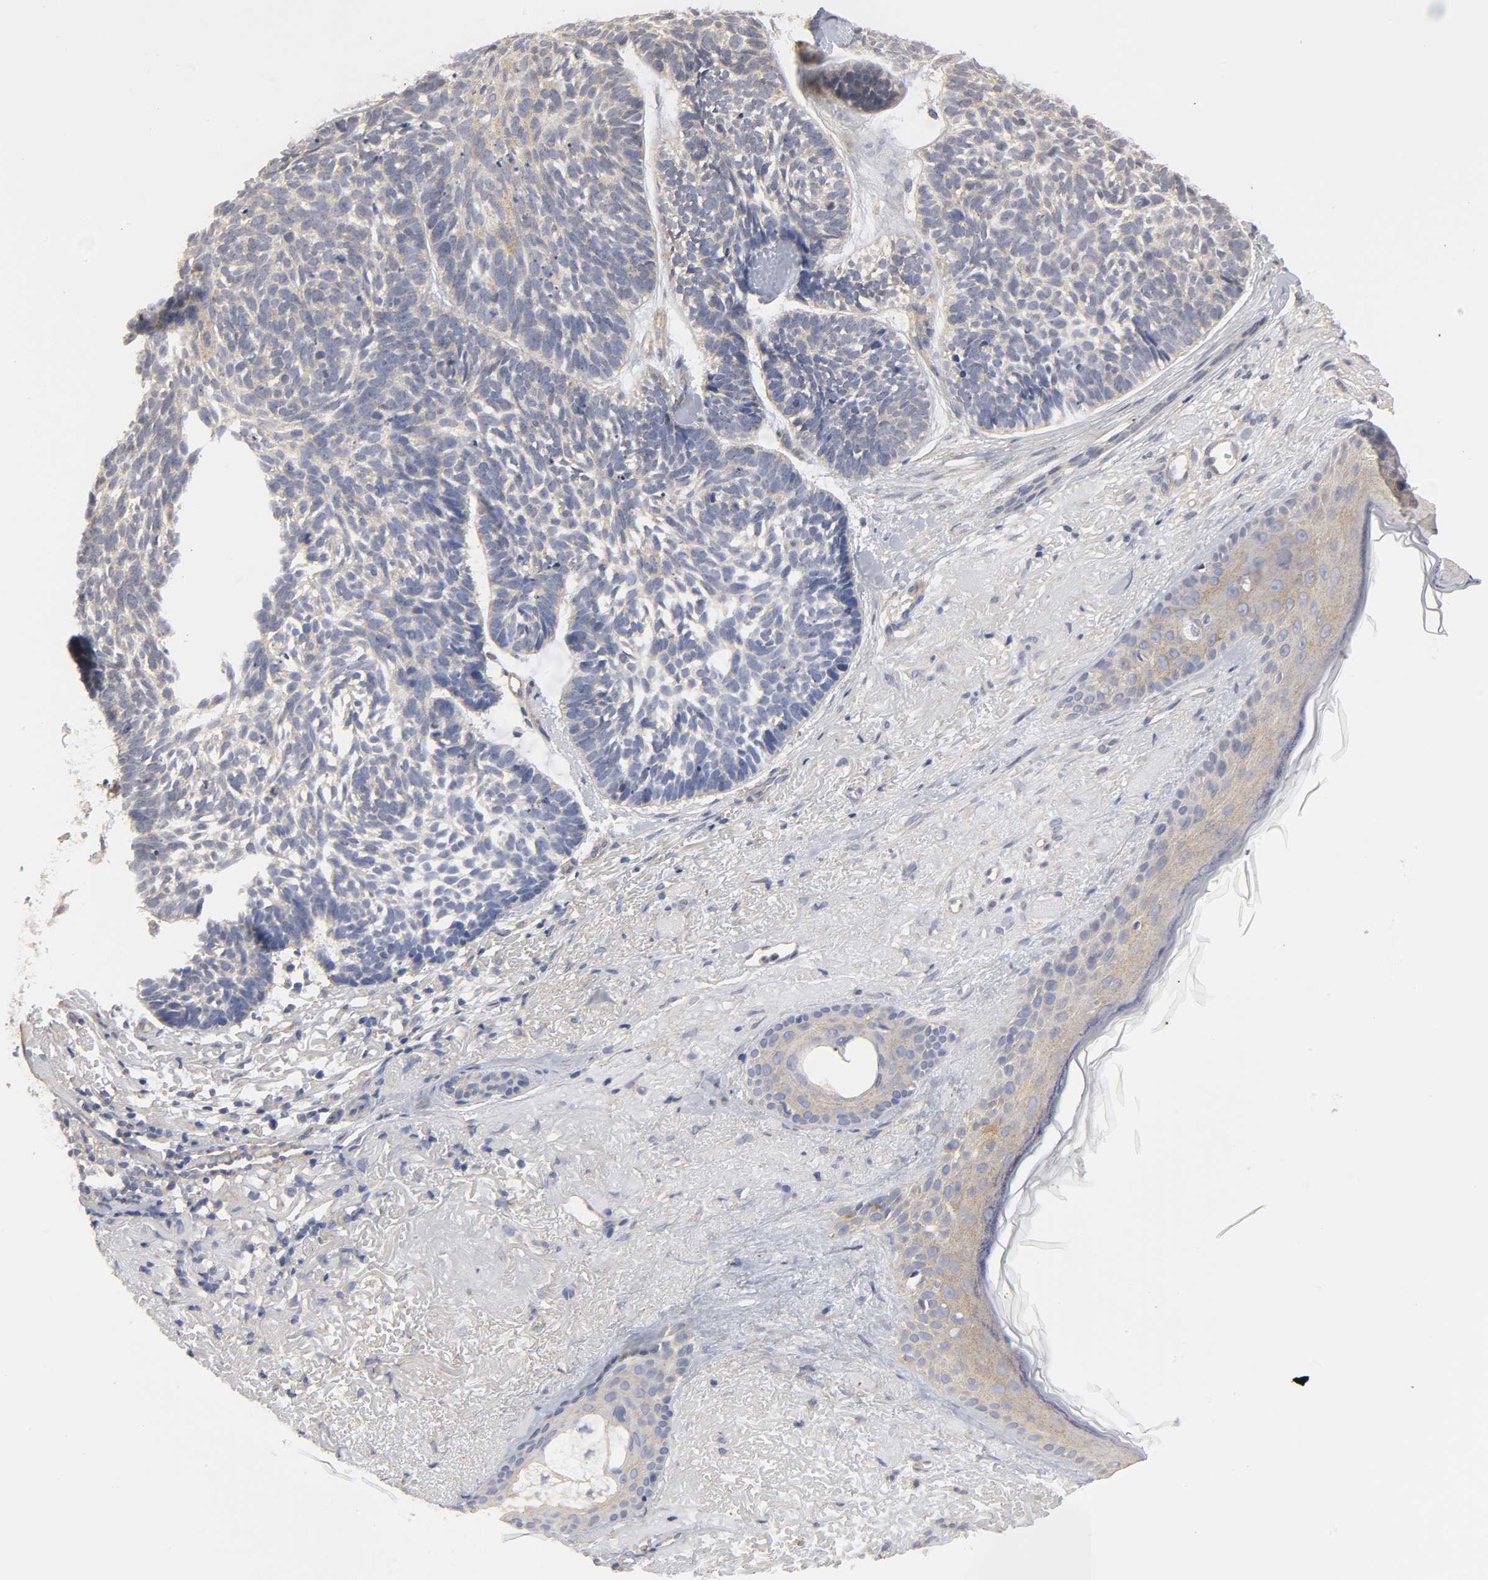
{"staining": {"intensity": "moderate", "quantity": "<25%", "location": "cytoplasmic/membranous"}, "tissue": "skin cancer", "cell_type": "Tumor cells", "image_type": "cancer", "snomed": [{"axis": "morphology", "description": "Basal cell carcinoma"}, {"axis": "topography", "description": "Skin"}], "caption": "This image exhibits immunohistochemistry (IHC) staining of basal cell carcinoma (skin), with low moderate cytoplasmic/membranous staining in approximately <25% of tumor cells.", "gene": "SH3GLB1", "patient": {"sex": "female", "age": 87}}